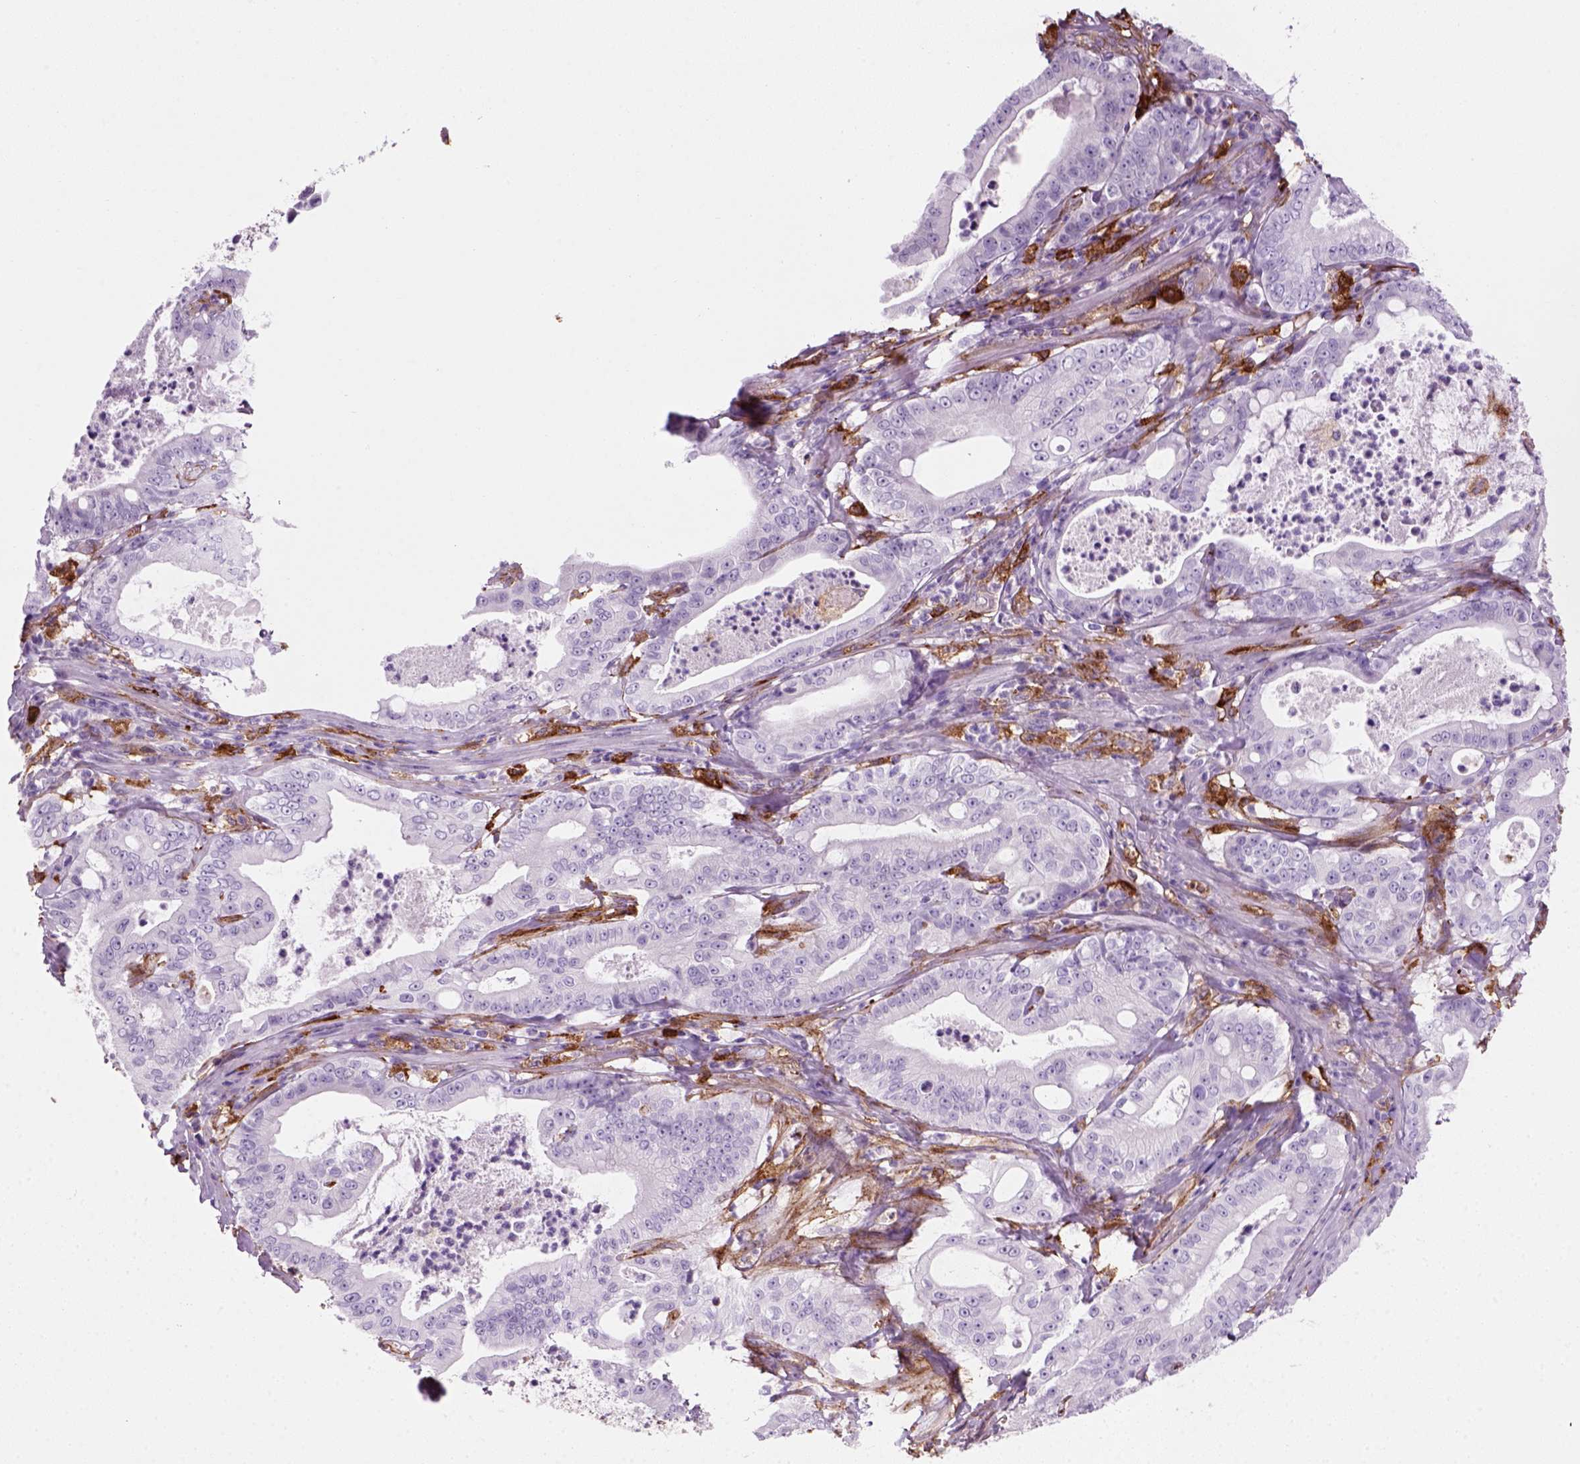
{"staining": {"intensity": "negative", "quantity": "none", "location": "none"}, "tissue": "pancreatic cancer", "cell_type": "Tumor cells", "image_type": "cancer", "snomed": [{"axis": "morphology", "description": "Adenocarcinoma, NOS"}, {"axis": "topography", "description": "Pancreas"}], "caption": "Adenocarcinoma (pancreatic) was stained to show a protein in brown. There is no significant staining in tumor cells.", "gene": "MARCKS", "patient": {"sex": "male", "age": 71}}